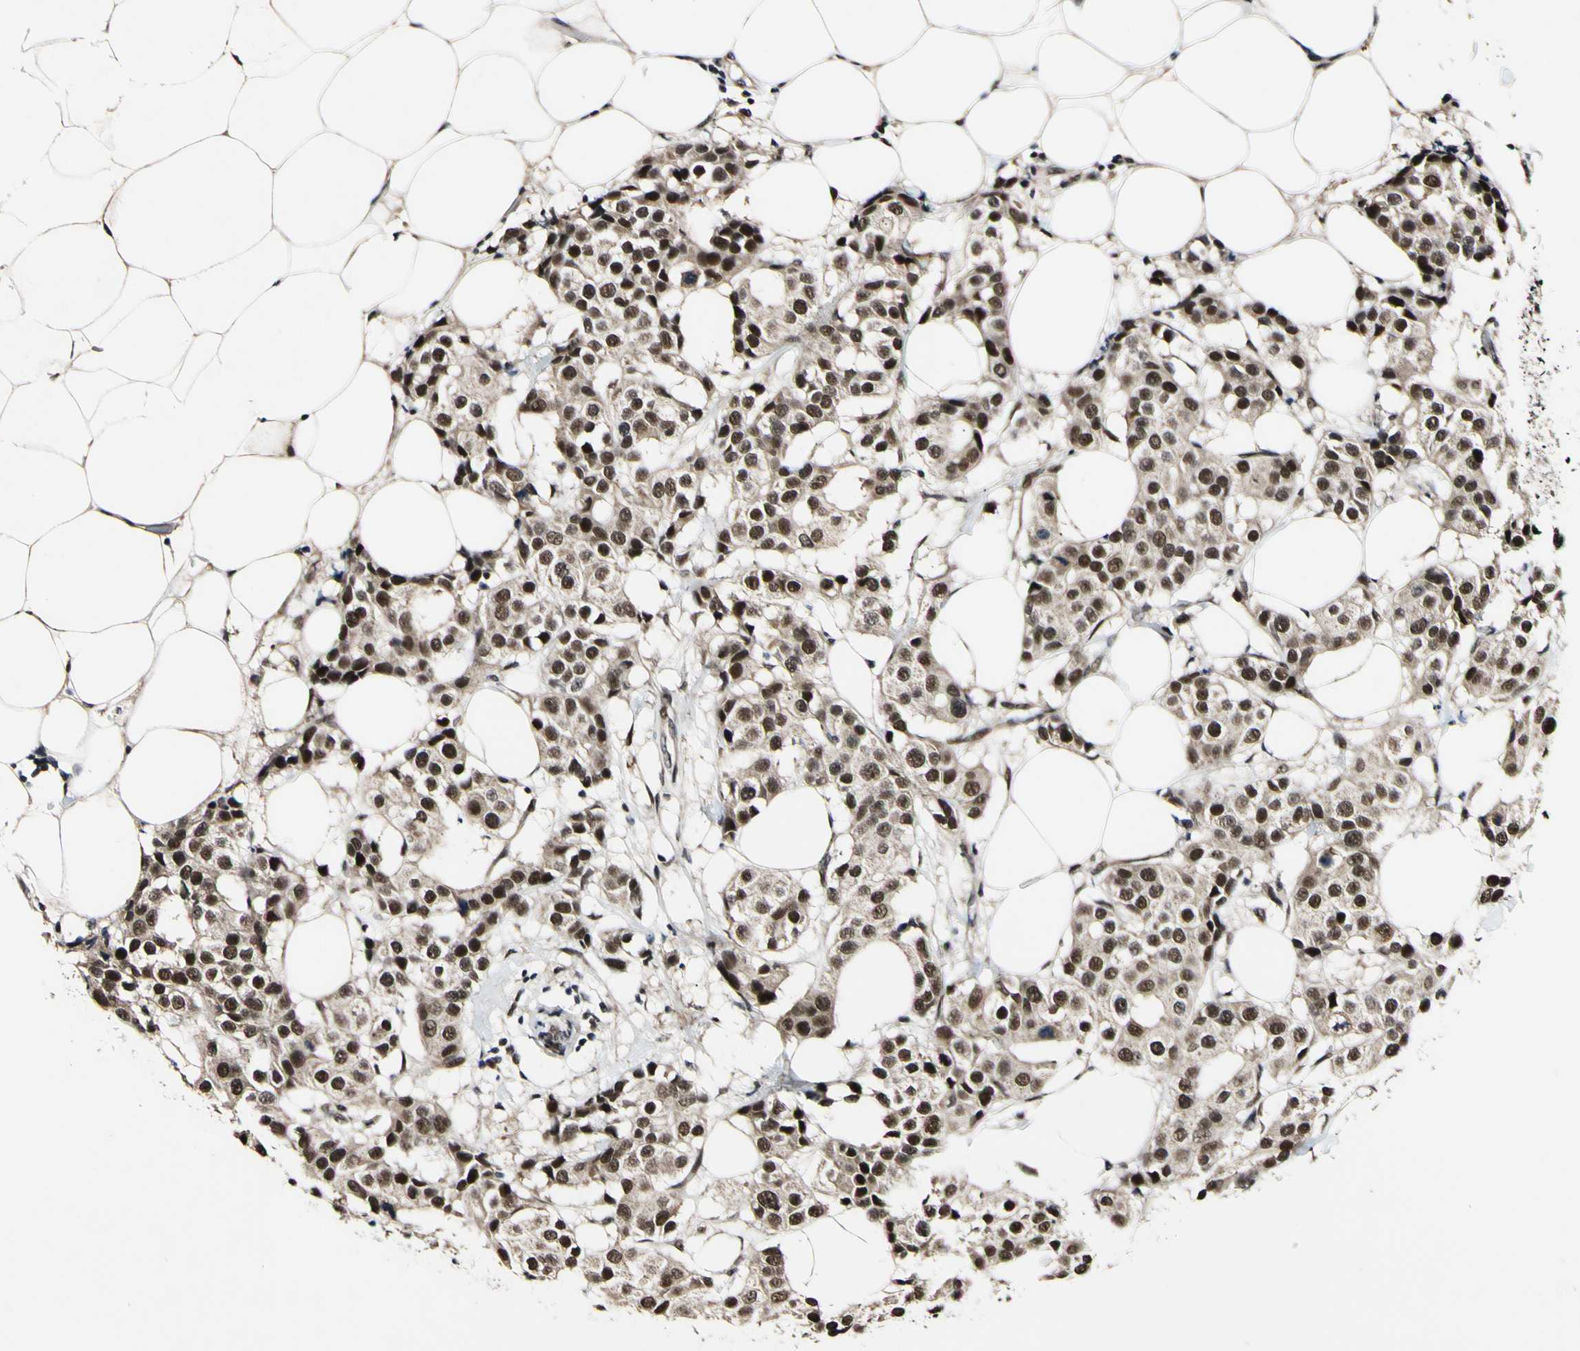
{"staining": {"intensity": "strong", "quantity": "25%-75%", "location": "nuclear"}, "tissue": "breast cancer", "cell_type": "Tumor cells", "image_type": "cancer", "snomed": [{"axis": "morphology", "description": "Normal tissue, NOS"}, {"axis": "morphology", "description": "Duct carcinoma"}, {"axis": "topography", "description": "Breast"}], "caption": "A histopathology image showing strong nuclear expression in about 25%-75% of tumor cells in infiltrating ductal carcinoma (breast), as visualized by brown immunohistochemical staining.", "gene": "POLR2F", "patient": {"sex": "female", "age": 39}}